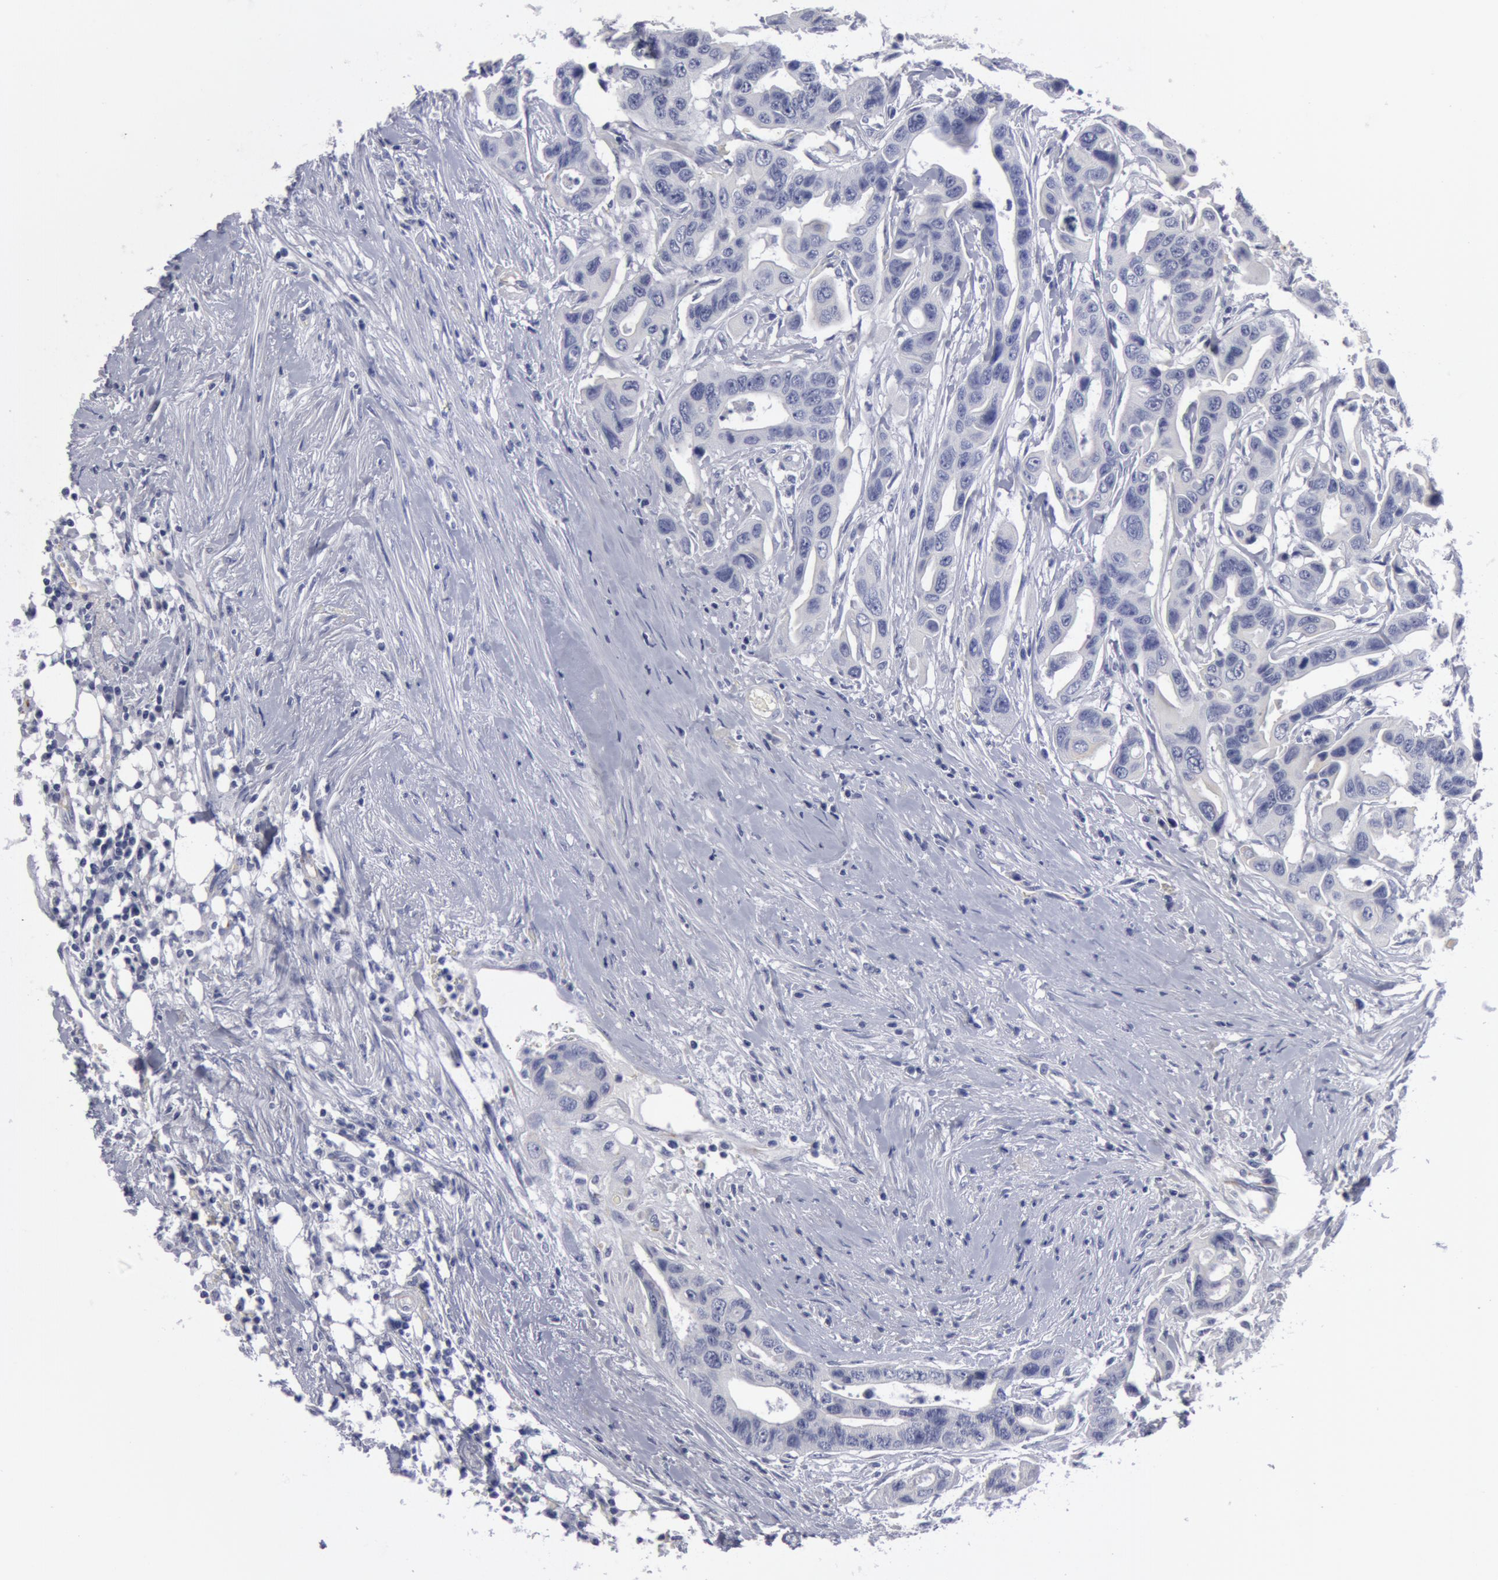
{"staining": {"intensity": "negative", "quantity": "none", "location": "none"}, "tissue": "colorectal cancer", "cell_type": "Tumor cells", "image_type": "cancer", "snomed": [{"axis": "morphology", "description": "Adenocarcinoma, NOS"}, {"axis": "topography", "description": "Colon"}], "caption": "The image demonstrates no significant staining in tumor cells of adenocarcinoma (colorectal).", "gene": "SMC1B", "patient": {"sex": "female", "age": 70}}